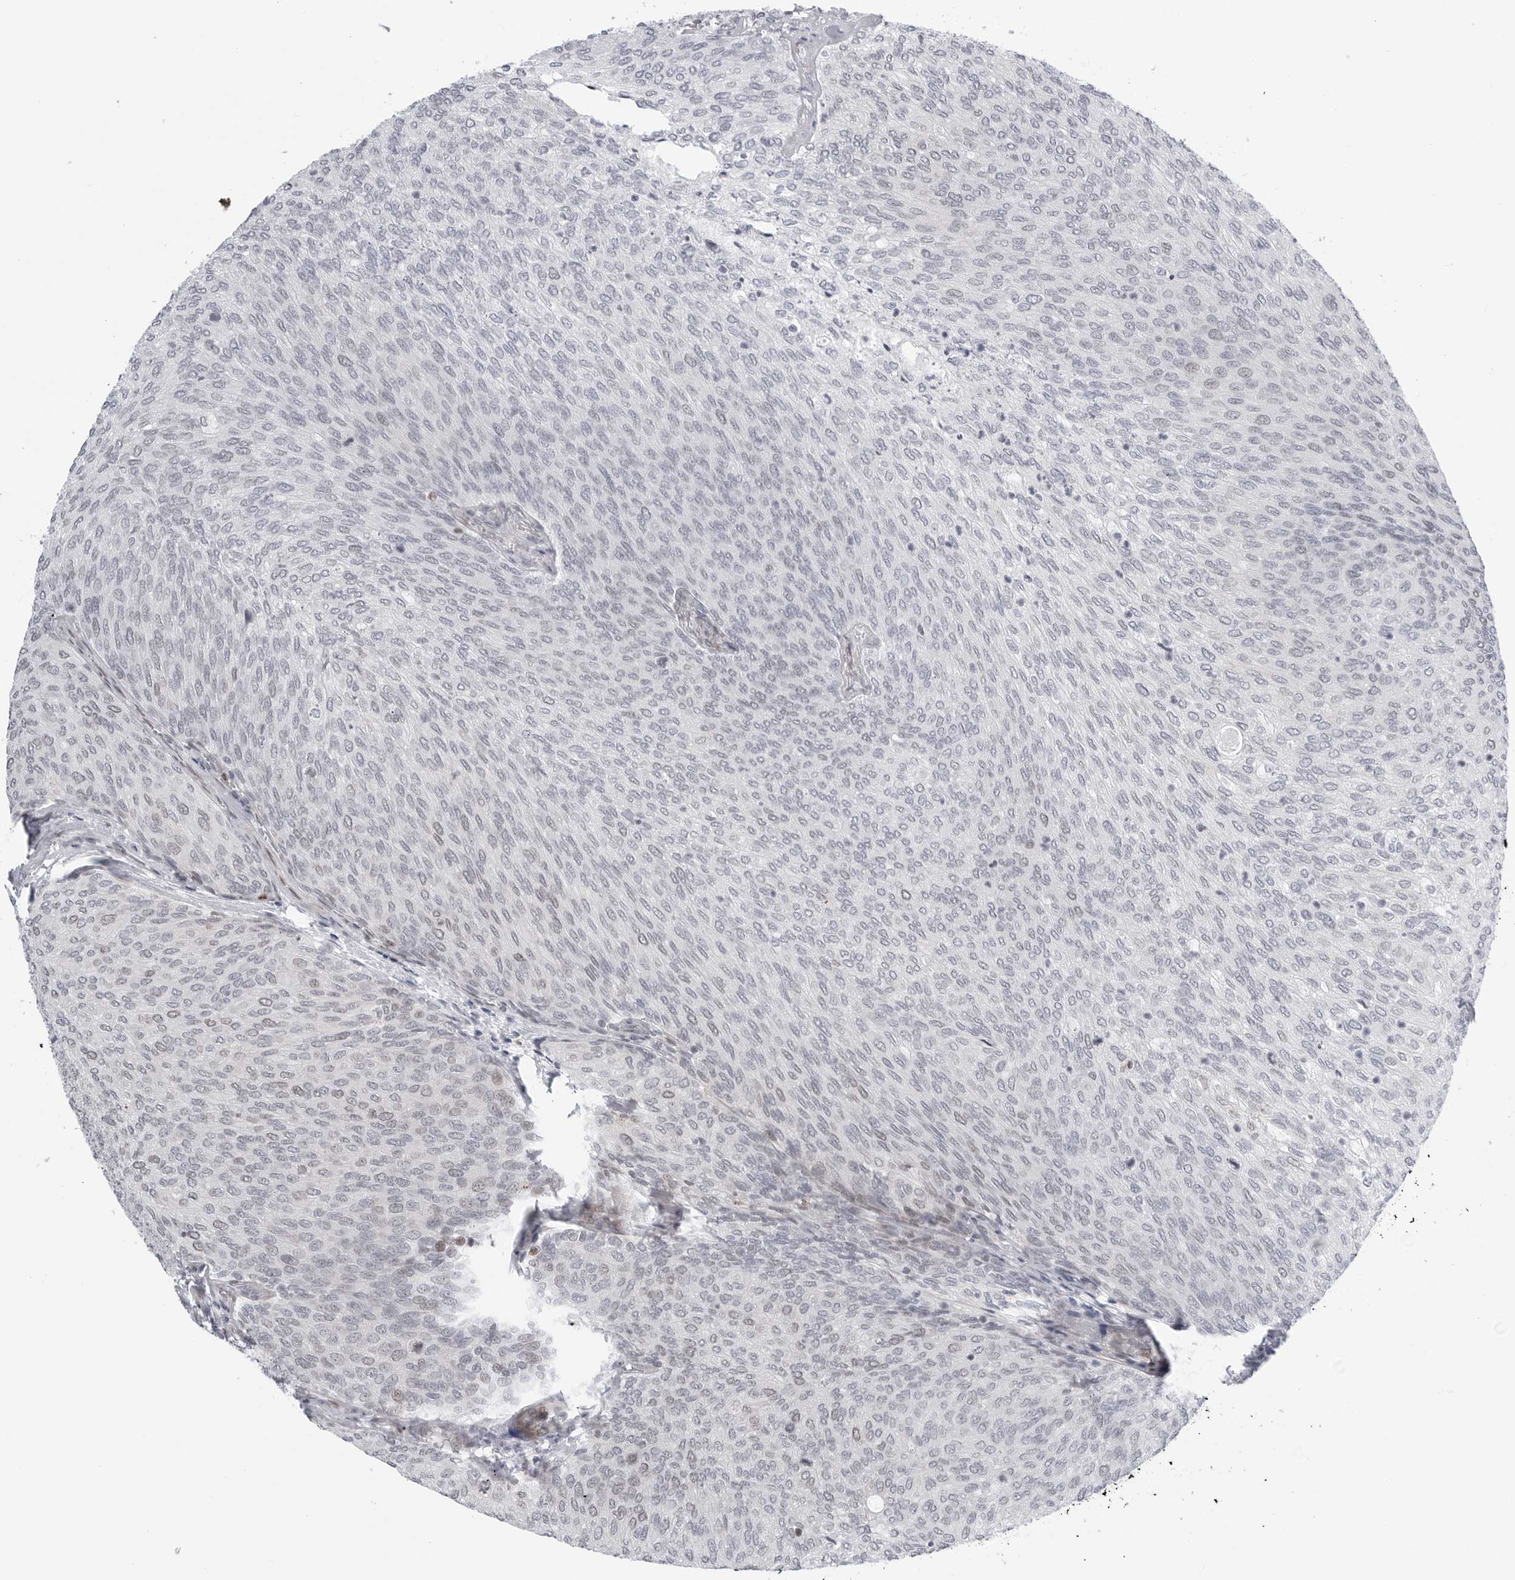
{"staining": {"intensity": "negative", "quantity": "none", "location": "none"}, "tissue": "urothelial cancer", "cell_type": "Tumor cells", "image_type": "cancer", "snomed": [{"axis": "morphology", "description": "Urothelial carcinoma, Low grade"}, {"axis": "topography", "description": "Urinary bladder"}], "caption": "Immunohistochemical staining of human urothelial cancer shows no significant staining in tumor cells. (DAB (3,3'-diaminobenzidine) IHC with hematoxylin counter stain).", "gene": "FAM135B", "patient": {"sex": "female", "age": 79}}